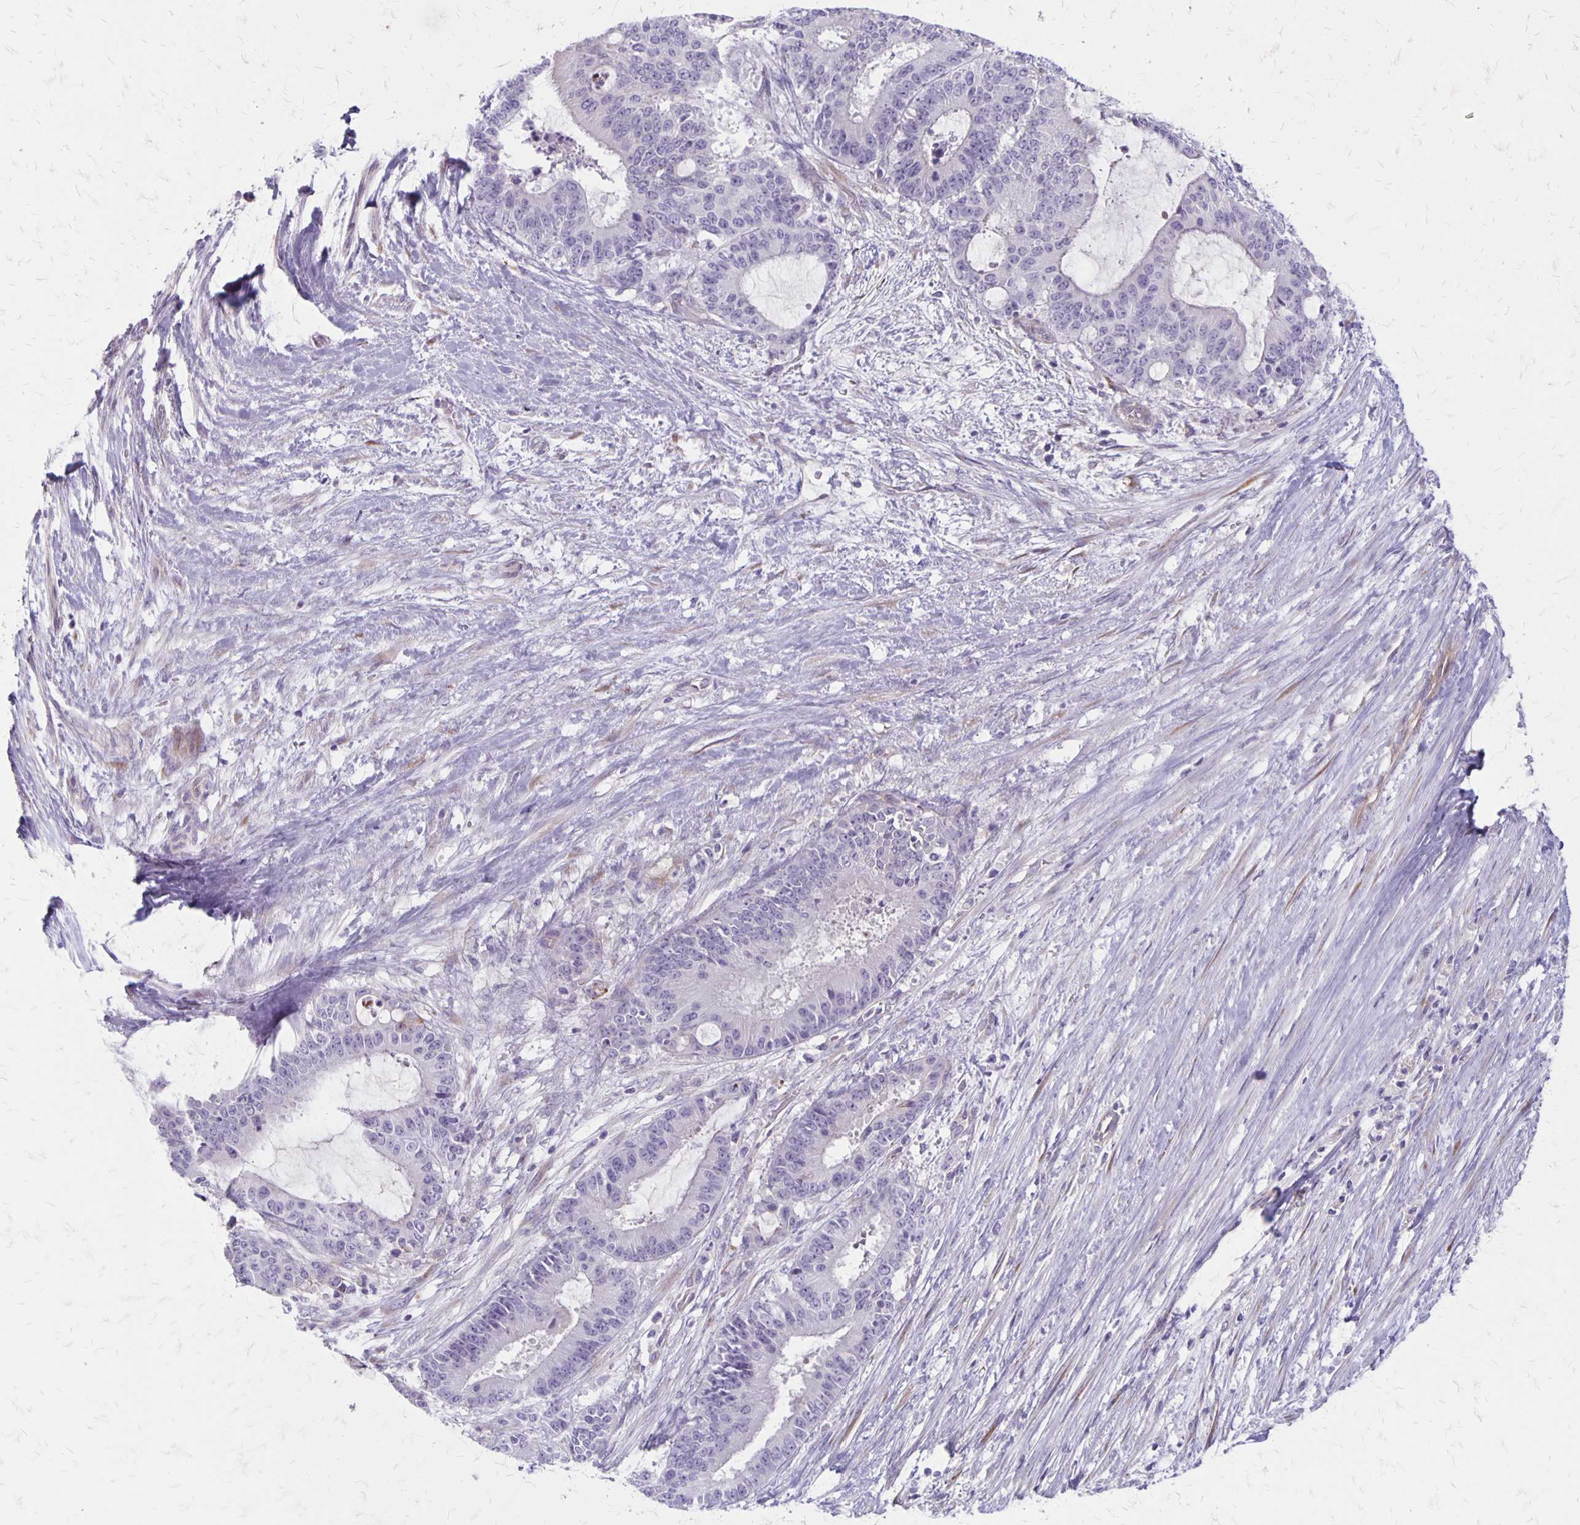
{"staining": {"intensity": "negative", "quantity": "none", "location": "none"}, "tissue": "liver cancer", "cell_type": "Tumor cells", "image_type": "cancer", "snomed": [{"axis": "morphology", "description": "Normal tissue, NOS"}, {"axis": "morphology", "description": "Cholangiocarcinoma"}, {"axis": "topography", "description": "Liver"}, {"axis": "topography", "description": "Peripheral nerve tissue"}], "caption": "Image shows no significant protein staining in tumor cells of liver cancer.", "gene": "HOMER1", "patient": {"sex": "female", "age": 73}}